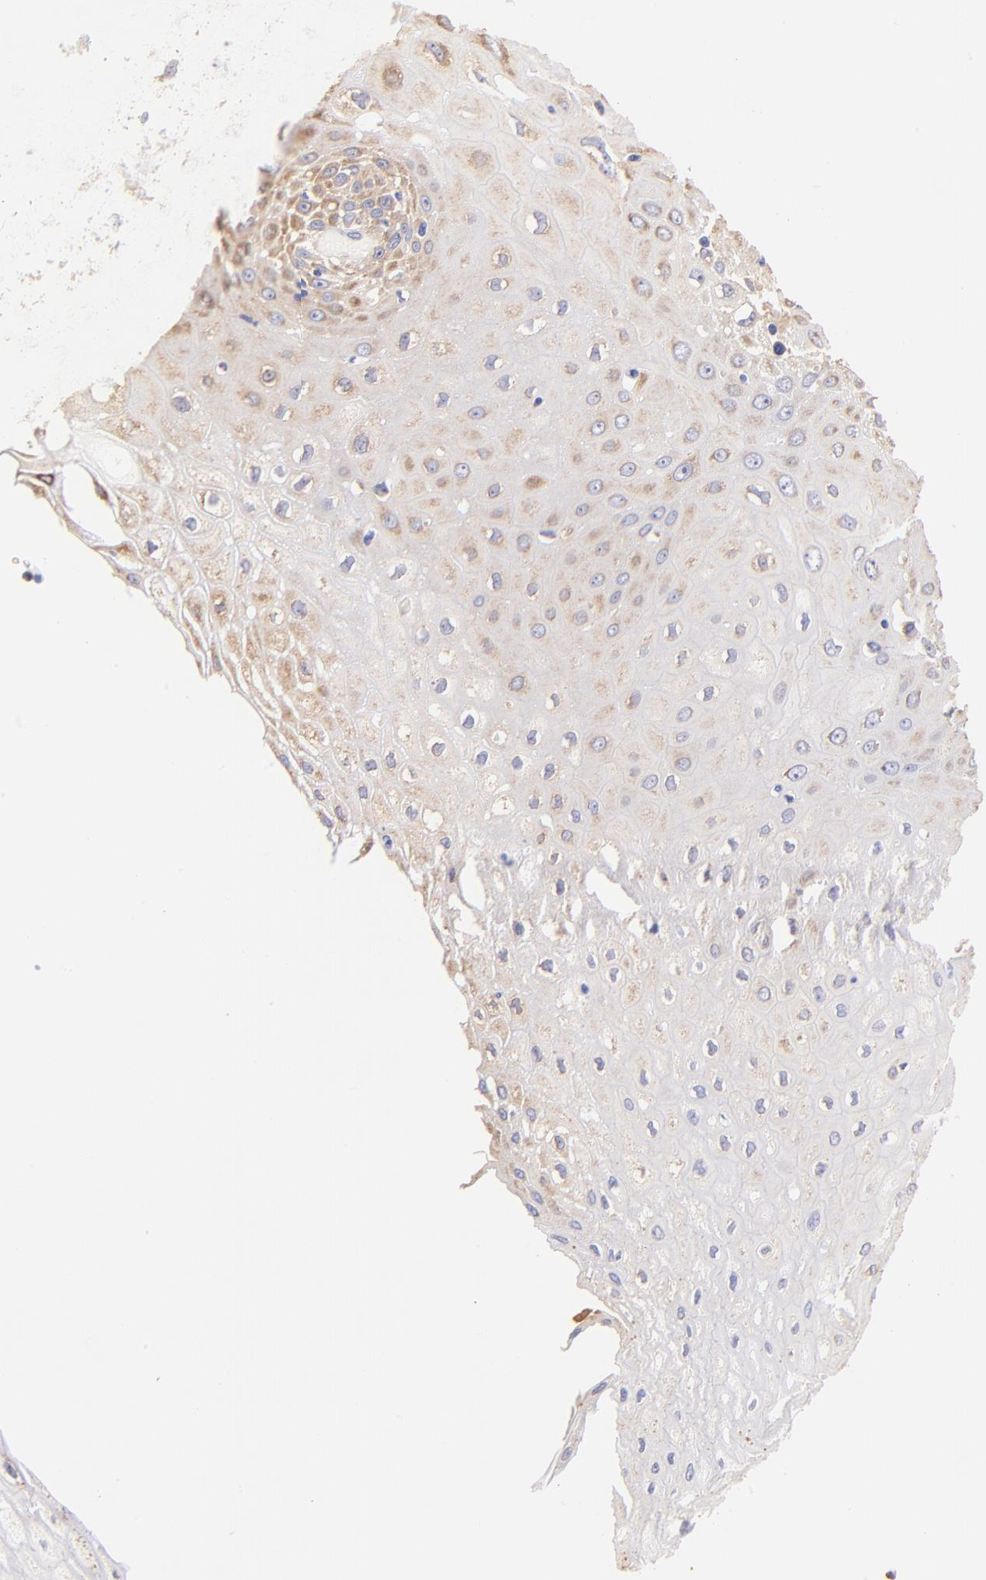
{"staining": {"intensity": "moderate", "quantity": "25%-75%", "location": "cytoplasmic/membranous"}, "tissue": "esophagus", "cell_type": "Squamous epithelial cells", "image_type": "normal", "snomed": [{"axis": "morphology", "description": "Normal tissue, NOS"}, {"axis": "morphology", "description": "Squamous cell carcinoma, NOS"}, {"axis": "topography", "description": "Esophagus"}], "caption": "Moderate cytoplasmic/membranous protein positivity is seen in approximately 25%-75% of squamous epithelial cells in esophagus.", "gene": "RPL30", "patient": {"sex": "male", "age": 65}}